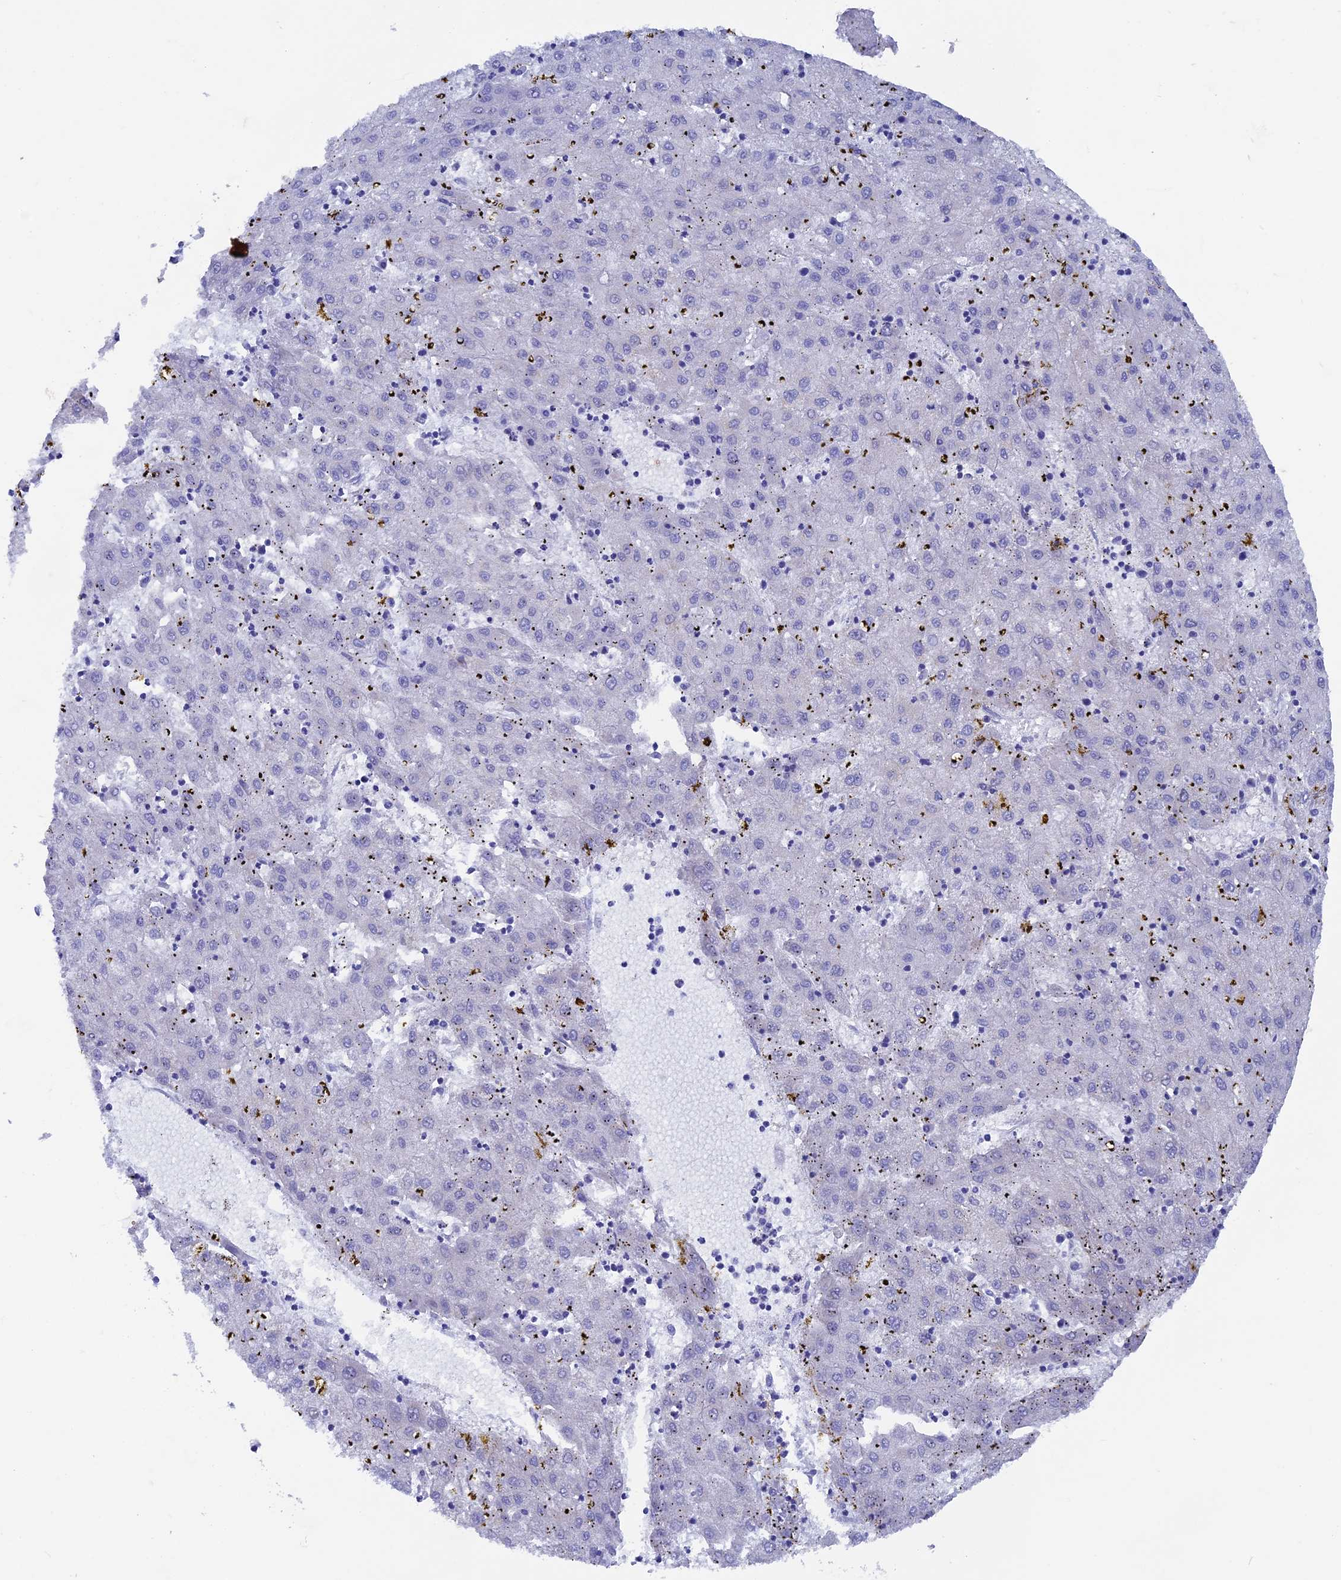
{"staining": {"intensity": "negative", "quantity": "none", "location": "none"}, "tissue": "liver cancer", "cell_type": "Tumor cells", "image_type": "cancer", "snomed": [{"axis": "morphology", "description": "Carcinoma, Hepatocellular, NOS"}, {"axis": "topography", "description": "Liver"}], "caption": "Protein analysis of liver cancer reveals no significant positivity in tumor cells.", "gene": "AK4", "patient": {"sex": "male", "age": 72}}